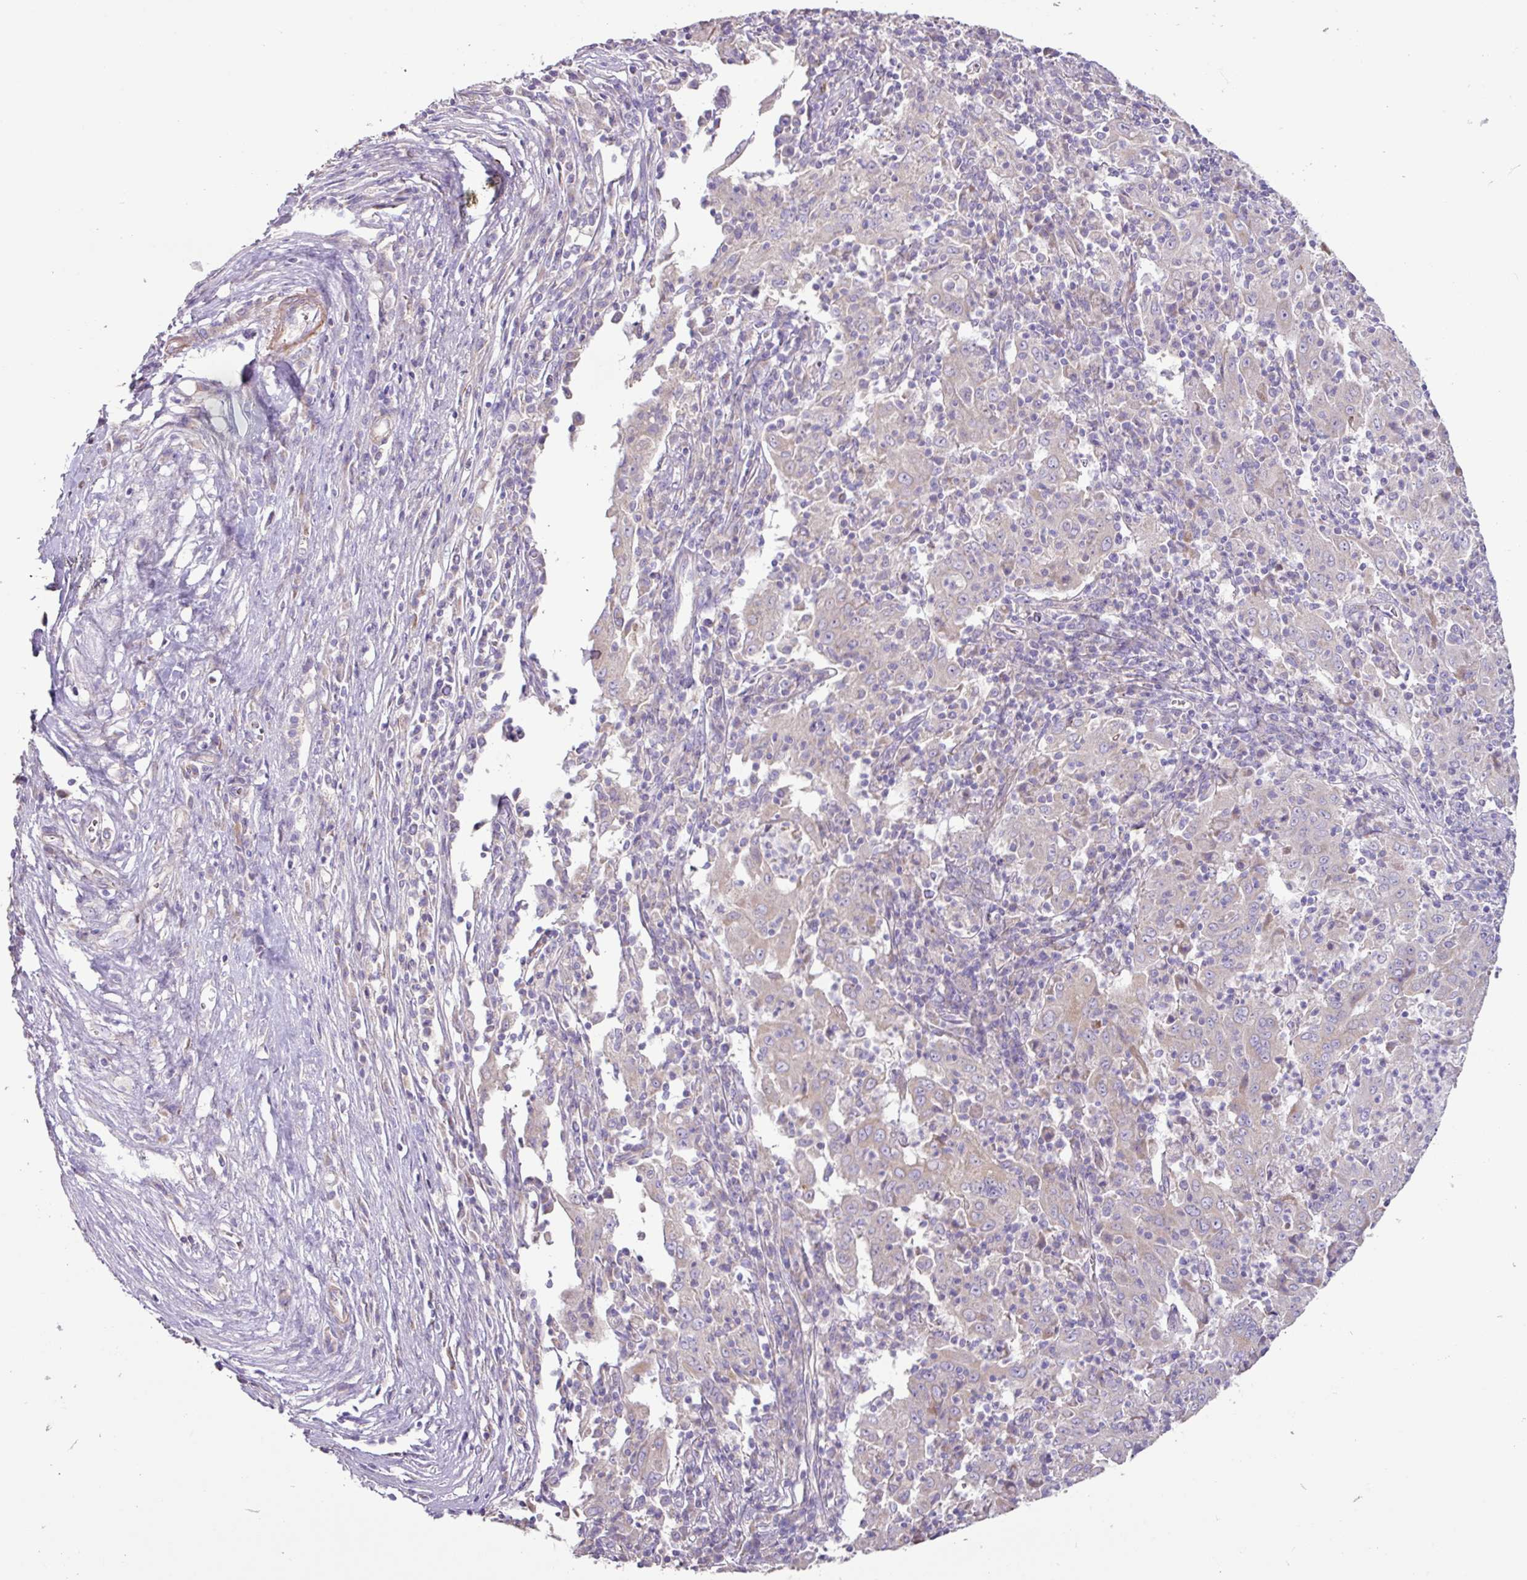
{"staining": {"intensity": "negative", "quantity": "none", "location": "none"}, "tissue": "pancreatic cancer", "cell_type": "Tumor cells", "image_type": "cancer", "snomed": [{"axis": "morphology", "description": "Adenocarcinoma, NOS"}, {"axis": "topography", "description": "Pancreas"}], "caption": "A high-resolution image shows IHC staining of pancreatic cancer (adenocarcinoma), which shows no significant positivity in tumor cells.", "gene": "MRRF", "patient": {"sex": "male", "age": 63}}